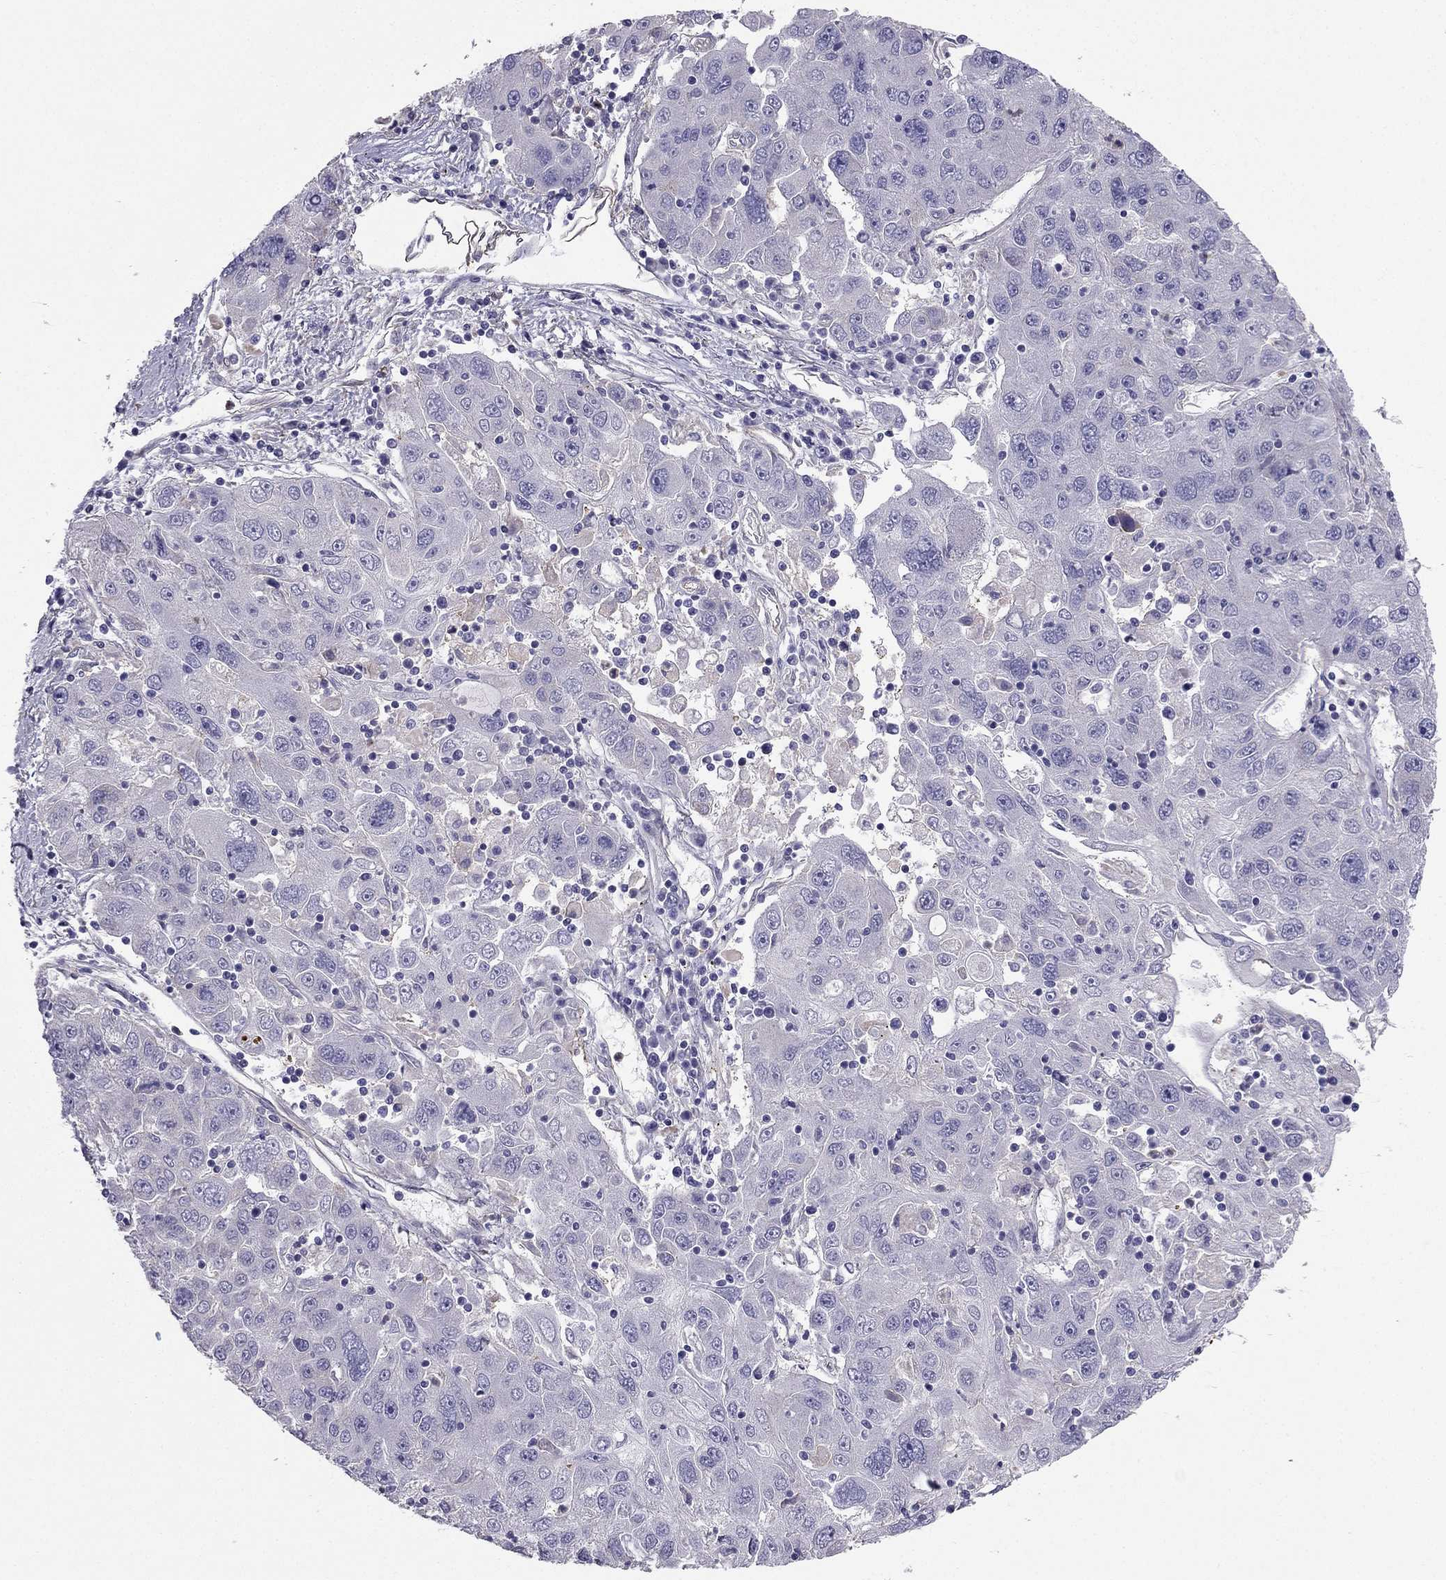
{"staining": {"intensity": "negative", "quantity": "none", "location": "none"}, "tissue": "stomach cancer", "cell_type": "Tumor cells", "image_type": "cancer", "snomed": [{"axis": "morphology", "description": "Adenocarcinoma, NOS"}, {"axis": "topography", "description": "Stomach"}], "caption": "DAB immunohistochemical staining of stomach cancer (adenocarcinoma) displays no significant staining in tumor cells.", "gene": "ENOX1", "patient": {"sex": "male", "age": 56}}